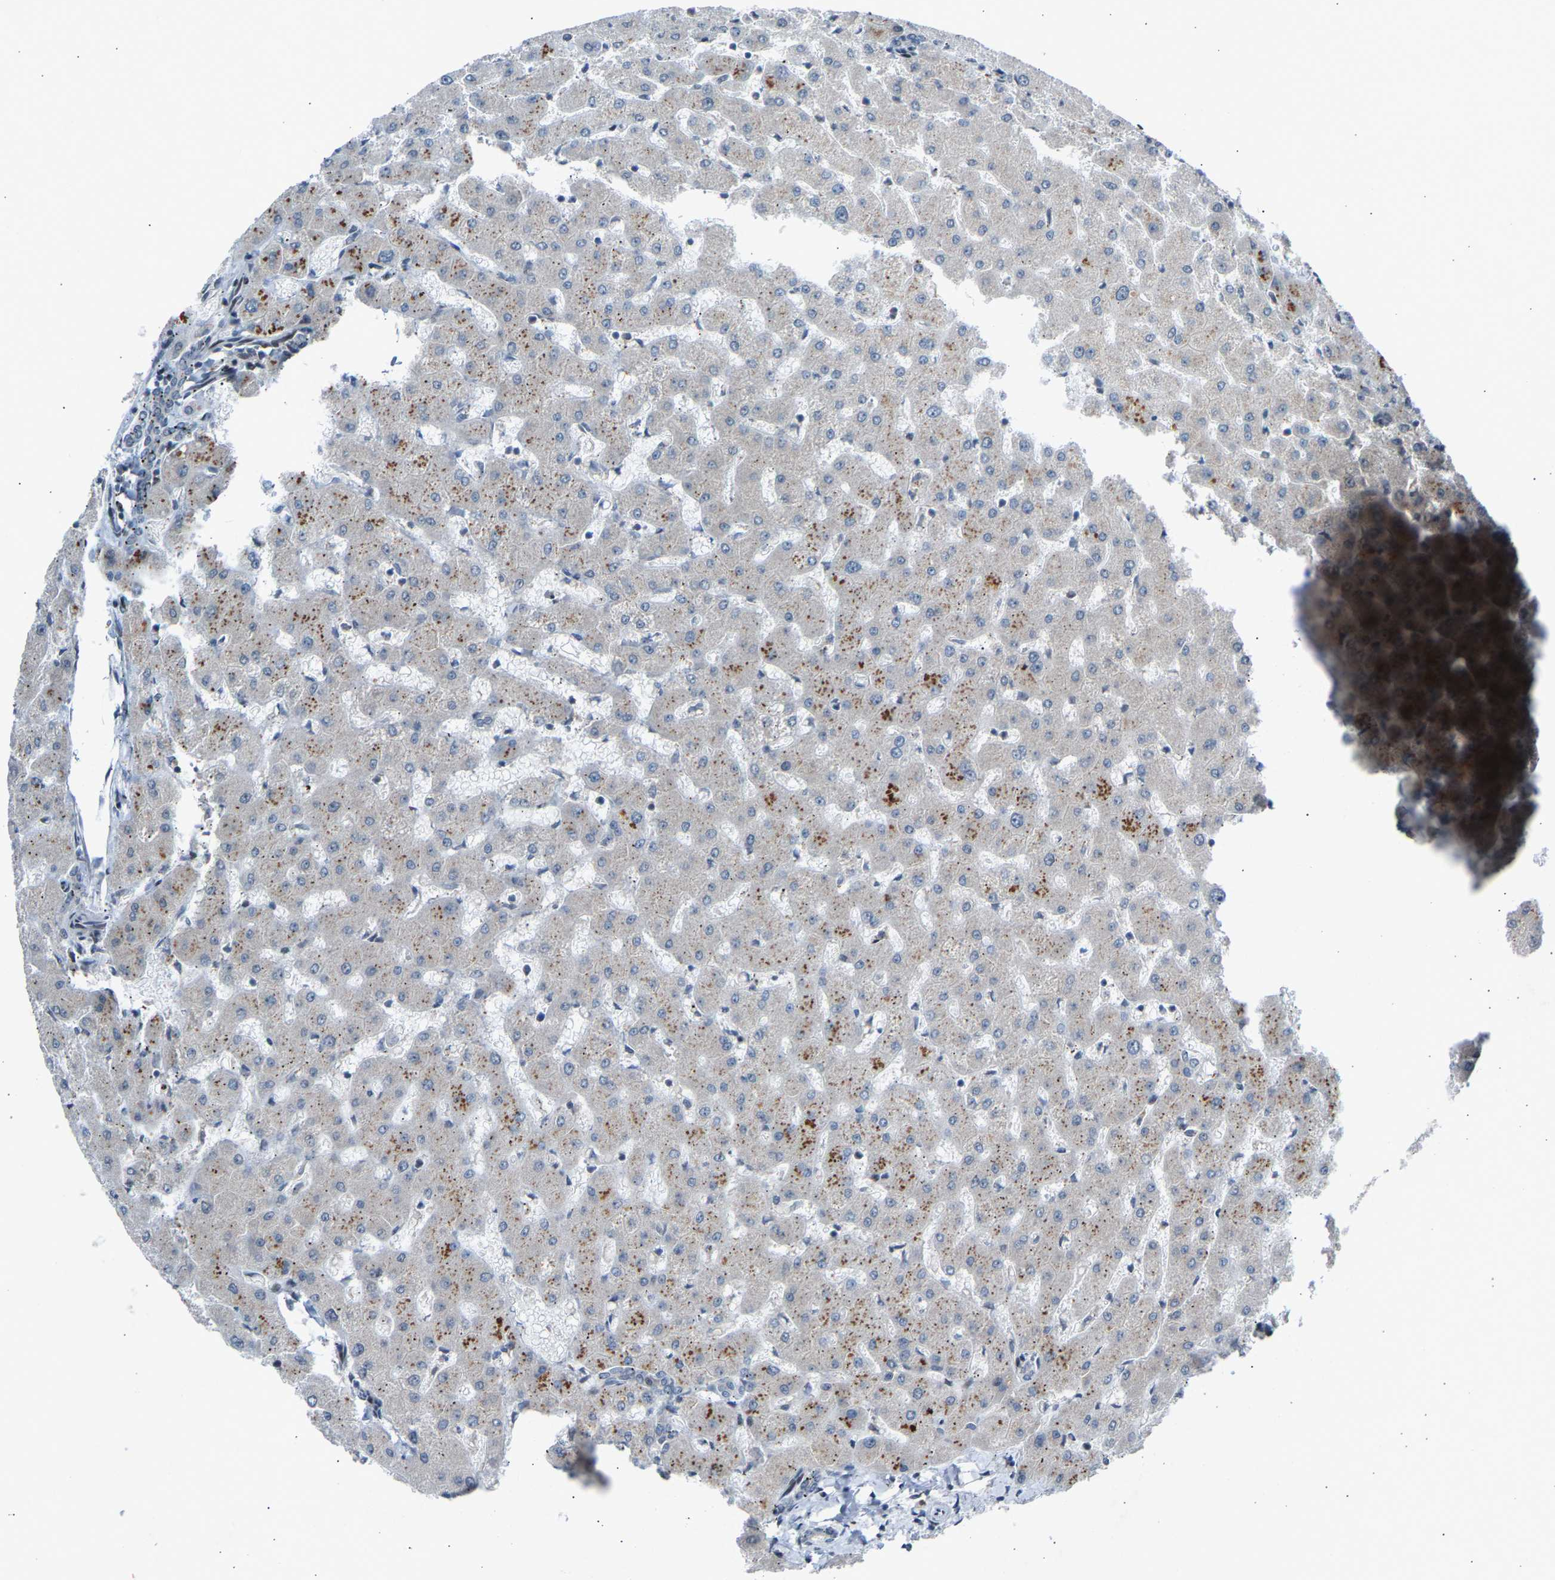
{"staining": {"intensity": "negative", "quantity": "none", "location": "none"}, "tissue": "liver", "cell_type": "Cholangiocytes", "image_type": "normal", "snomed": [{"axis": "morphology", "description": "Normal tissue, NOS"}, {"axis": "topography", "description": "Liver"}], "caption": "Histopathology image shows no protein staining in cholangiocytes of benign liver.", "gene": "SLIRP", "patient": {"sex": "female", "age": 63}}